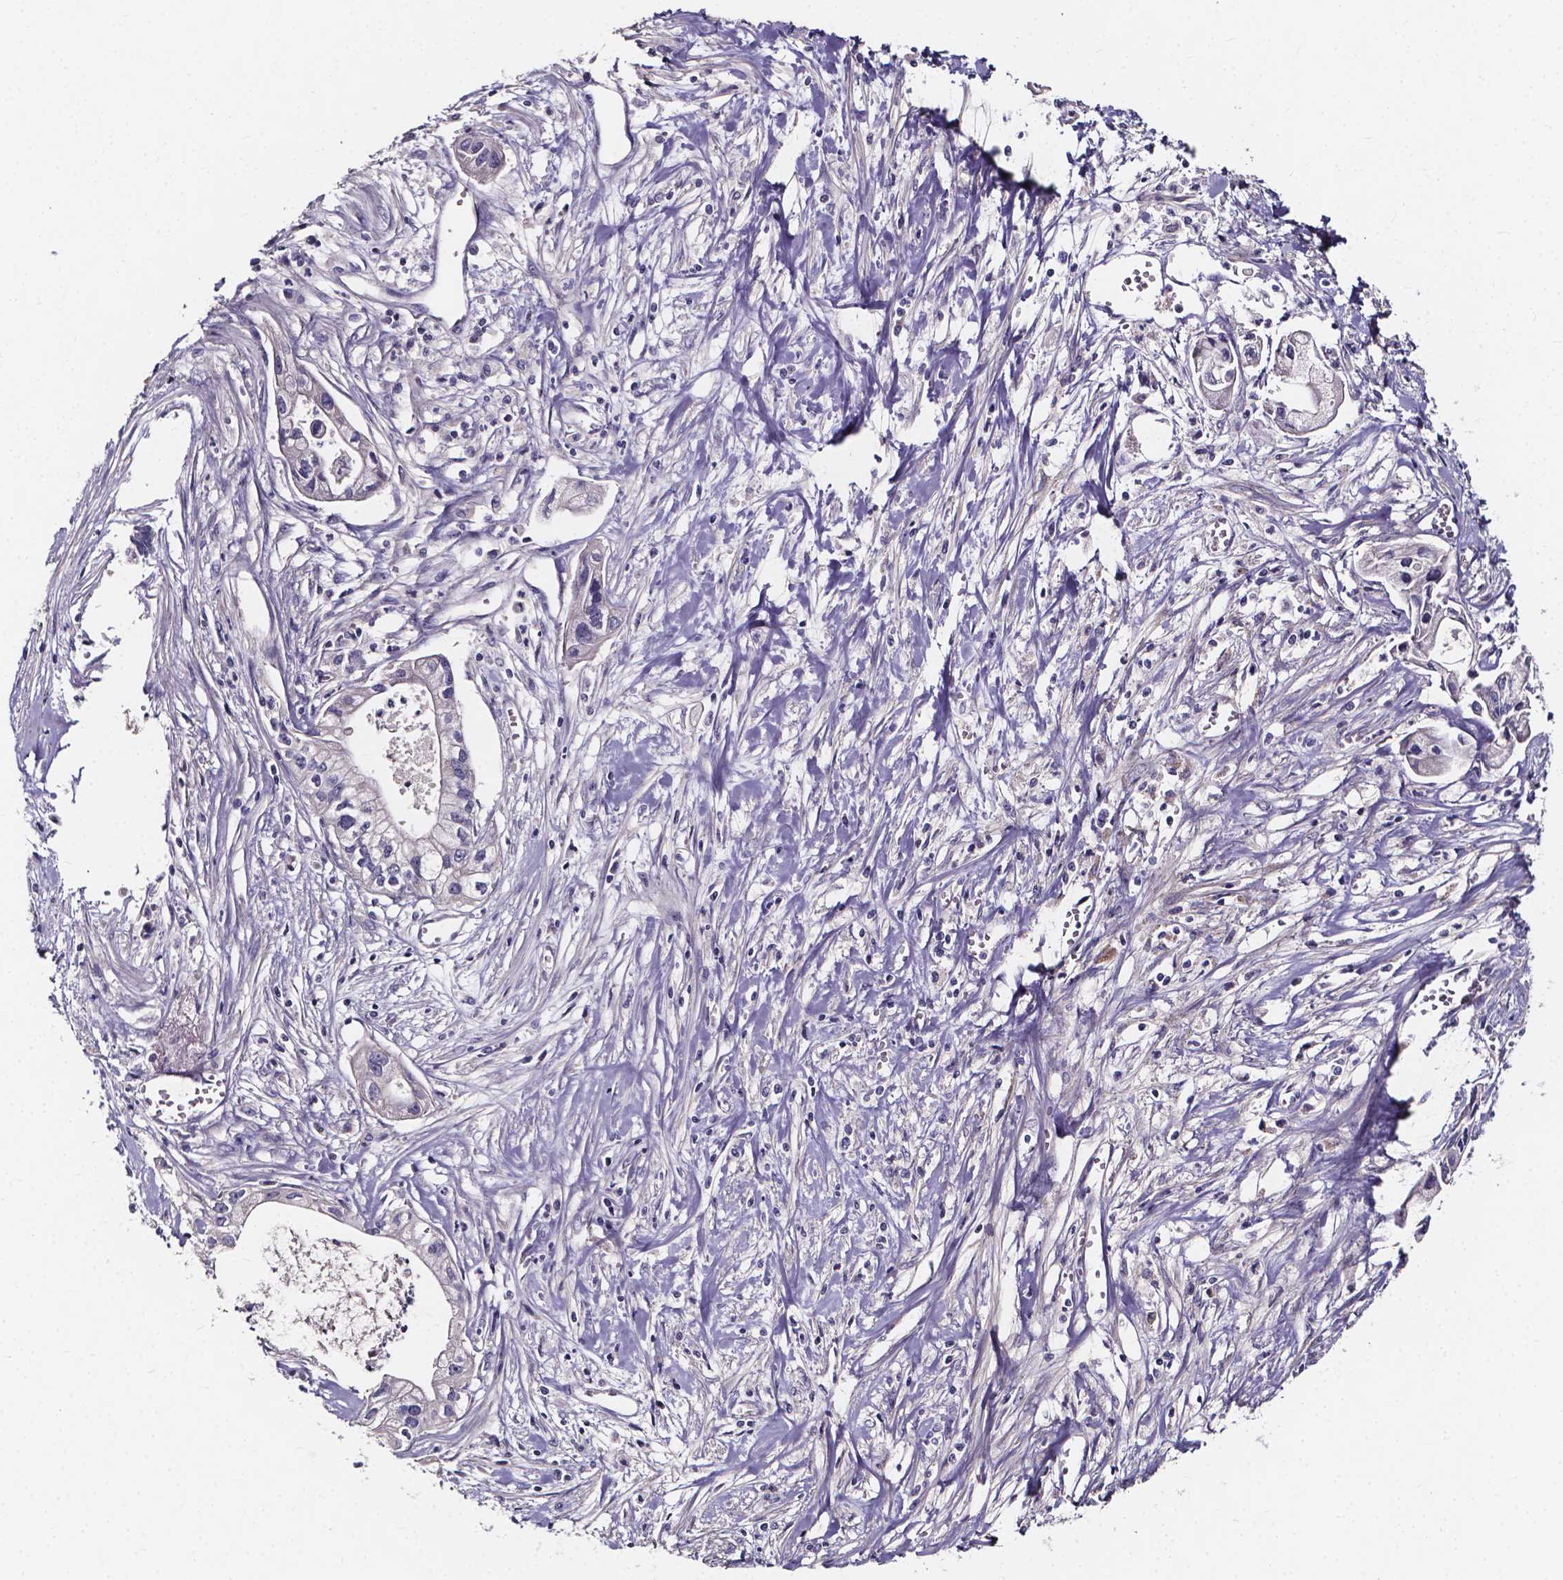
{"staining": {"intensity": "negative", "quantity": "none", "location": "none"}, "tissue": "pancreatic cancer", "cell_type": "Tumor cells", "image_type": "cancer", "snomed": [{"axis": "morphology", "description": "Adenocarcinoma, NOS"}, {"axis": "topography", "description": "Pancreas"}], "caption": "Human adenocarcinoma (pancreatic) stained for a protein using immunohistochemistry displays no expression in tumor cells.", "gene": "SPOCD1", "patient": {"sex": "male", "age": 70}}